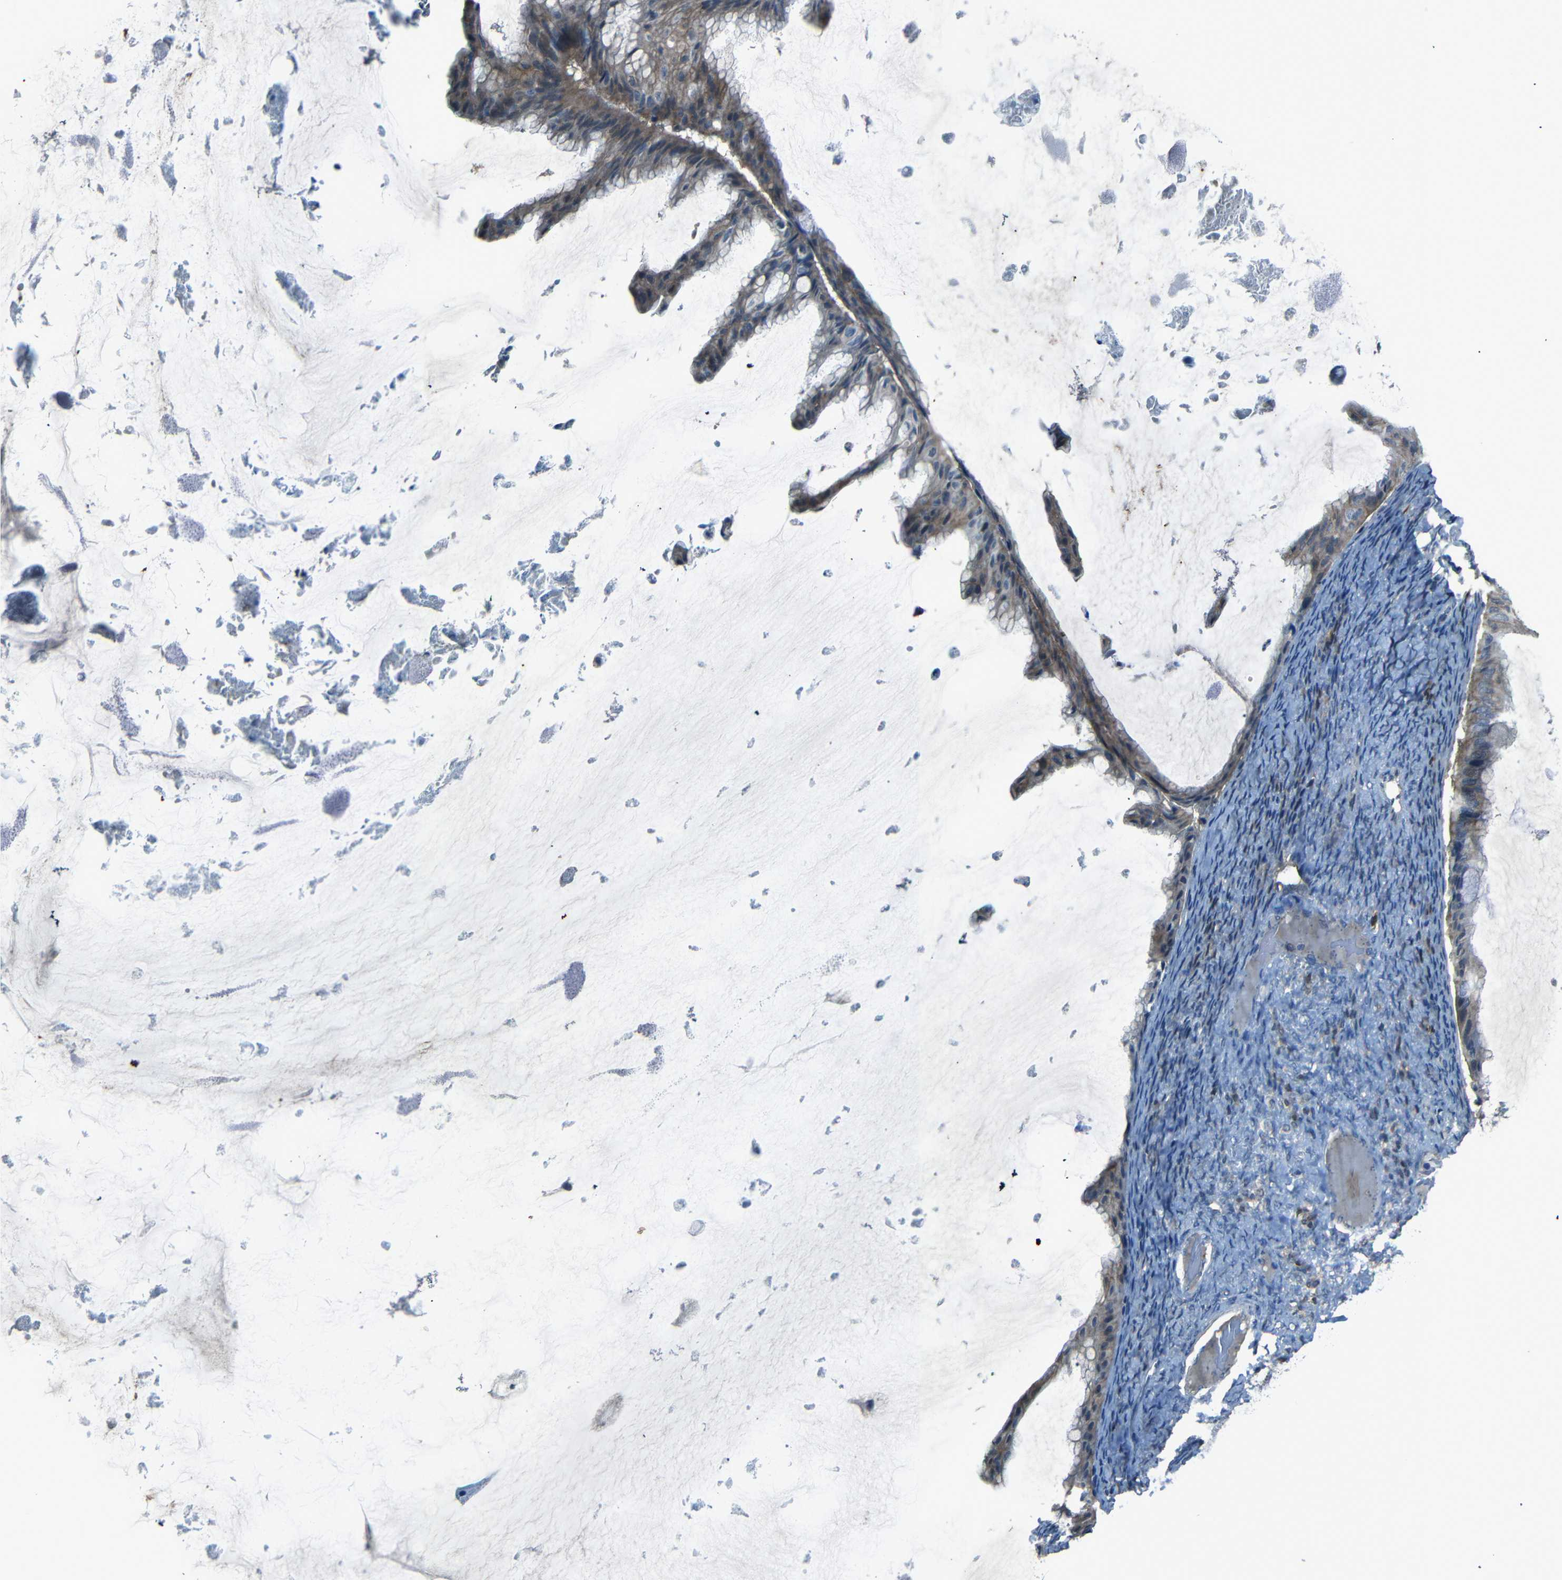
{"staining": {"intensity": "weak", "quantity": "25%-75%", "location": "cytoplasmic/membranous"}, "tissue": "ovarian cancer", "cell_type": "Tumor cells", "image_type": "cancer", "snomed": [{"axis": "morphology", "description": "Cystadenocarcinoma, mucinous, NOS"}, {"axis": "topography", "description": "Ovary"}], "caption": "Immunohistochemical staining of human ovarian cancer (mucinous cystadenocarcinoma) shows weak cytoplasmic/membranous protein positivity in approximately 25%-75% of tumor cells.", "gene": "SLA", "patient": {"sex": "female", "age": 61}}